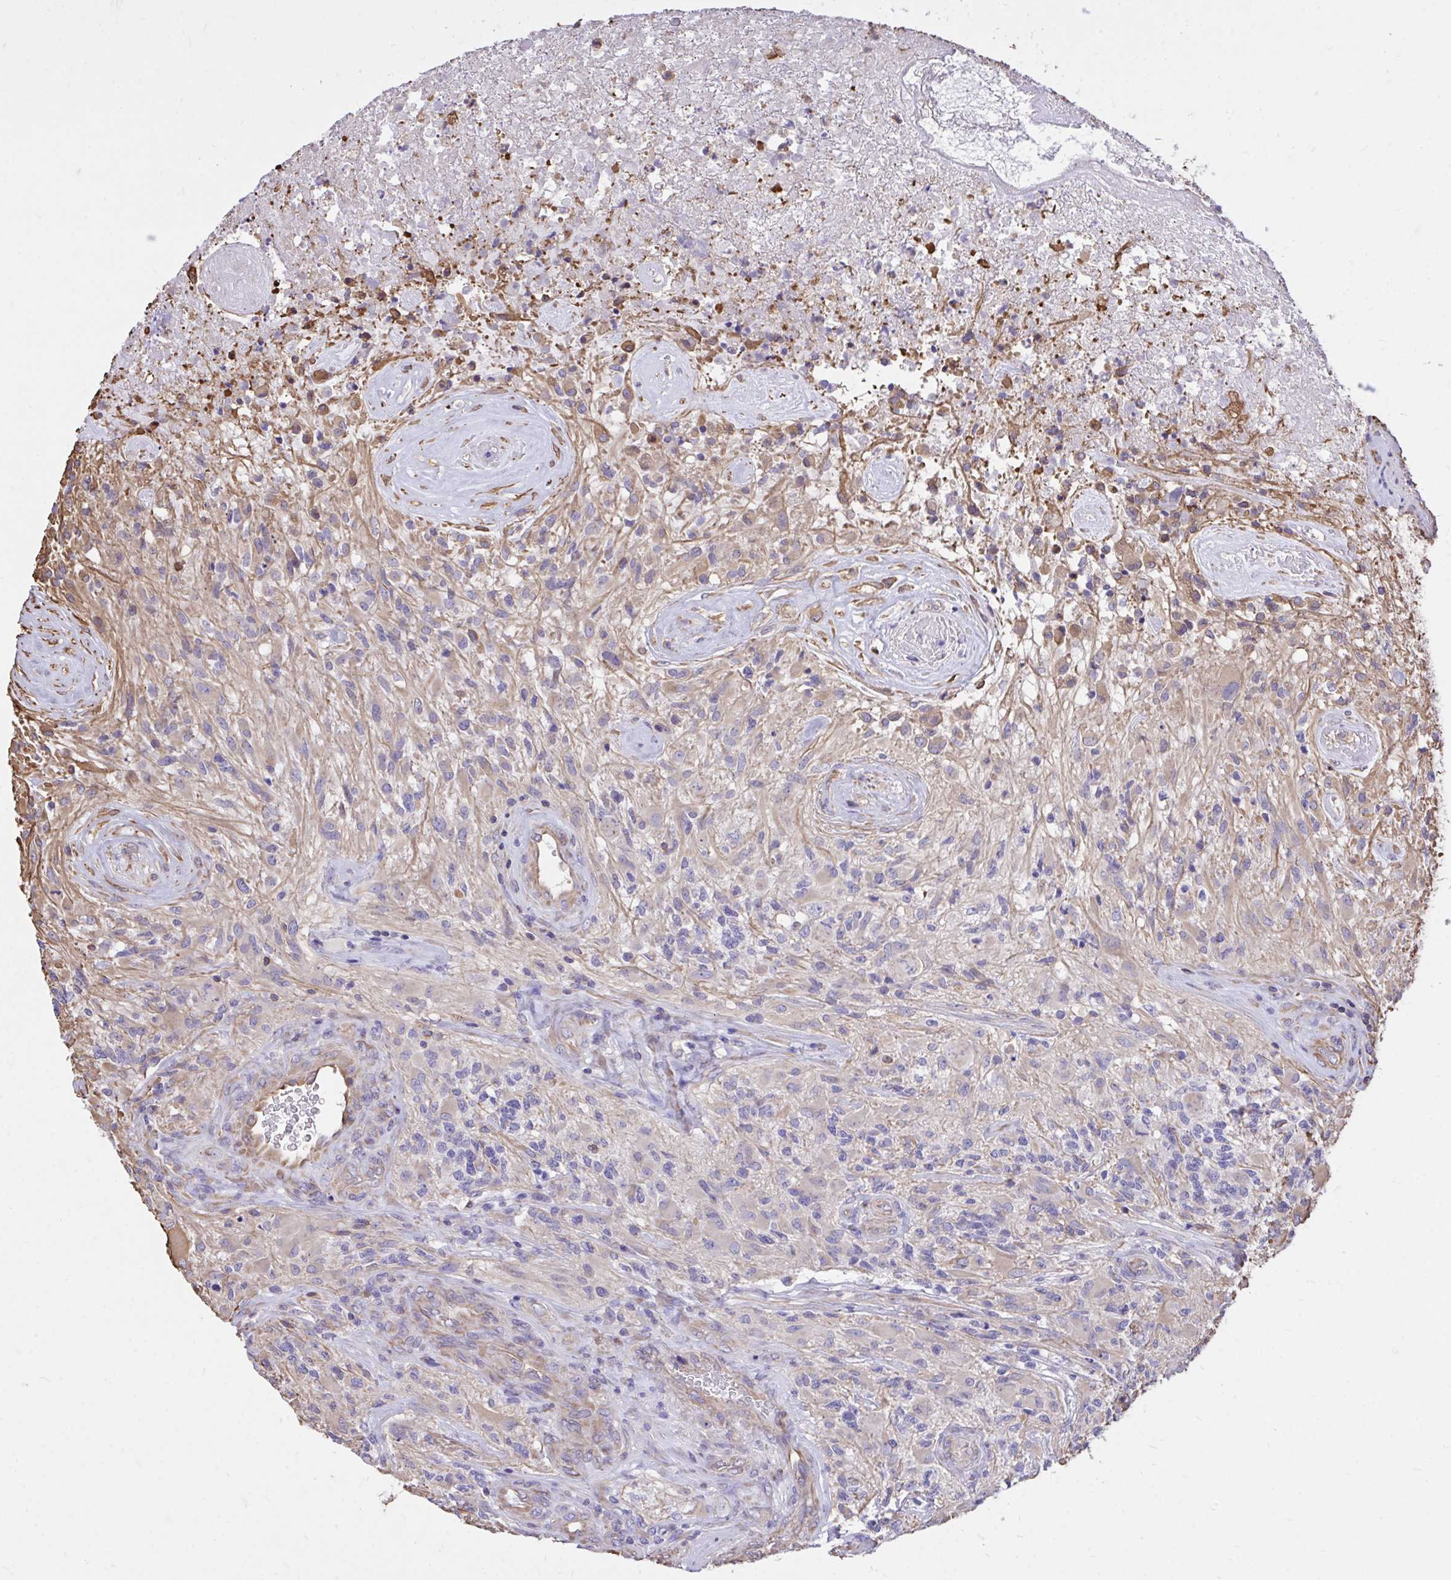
{"staining": {"intensity": "negative", "quantity": "none", "location": "none"}, "tissue": "glioma", "cell_type": "Tumor cells", "image_type": "cancer", "snomed": [{"axis": "morphology", "description": "Glioma, malignant, High grade"}, {"axis": "topography", "description": "Brain"}], "caption": "An immunohistochemistry (IHC) image of glioma is shown. There is no staining in tumor cells of glioma.", "gene": "RNF103", "patient": {"sex": "female", "age": 65}}